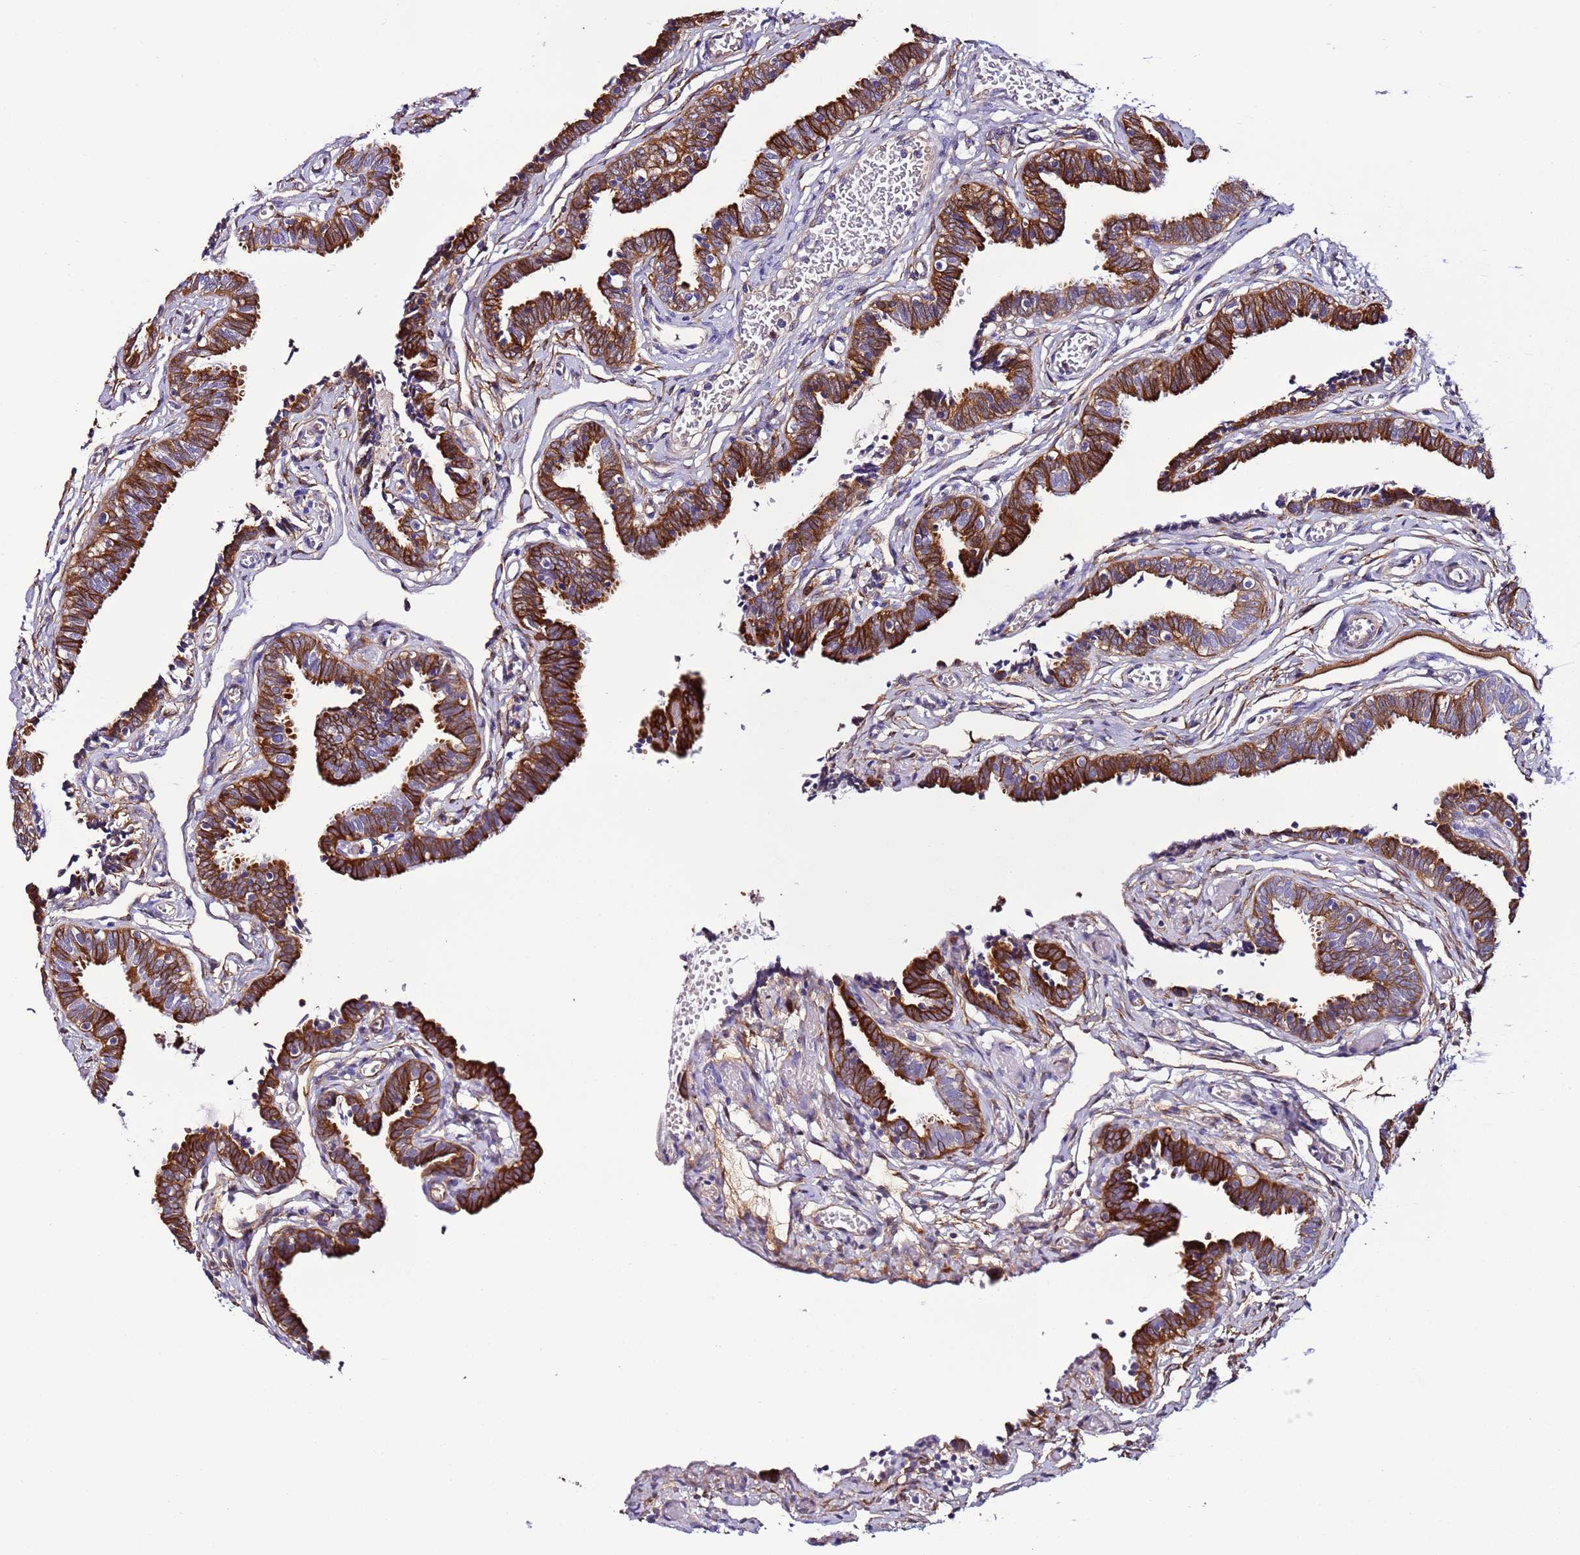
{"staining": {"intensity": "strong", "quantity": "25%-75%", "location": "cytoplasmic/membranous"}, "tissue": "fallopian tube", "cell_type": "Glandular cells", "image_type": "normal", "snomed": [{"axis": "morphology", "description": "Normal tissue, NOS"}, {"axis": "topography", "description": "Fallopian tube"}, {"axis": "topography", "description": "Ovary"}], "caption": "Immunohistochemistry micrograph of normal human fallopian tube stained for a protein (brown), which displays high levels of strong cytoplasmic/membranous staining in approximately 25%-75% of glandular cells.", "gene": "FAM174C", "patient": {"sex": "female", "age": 23}}